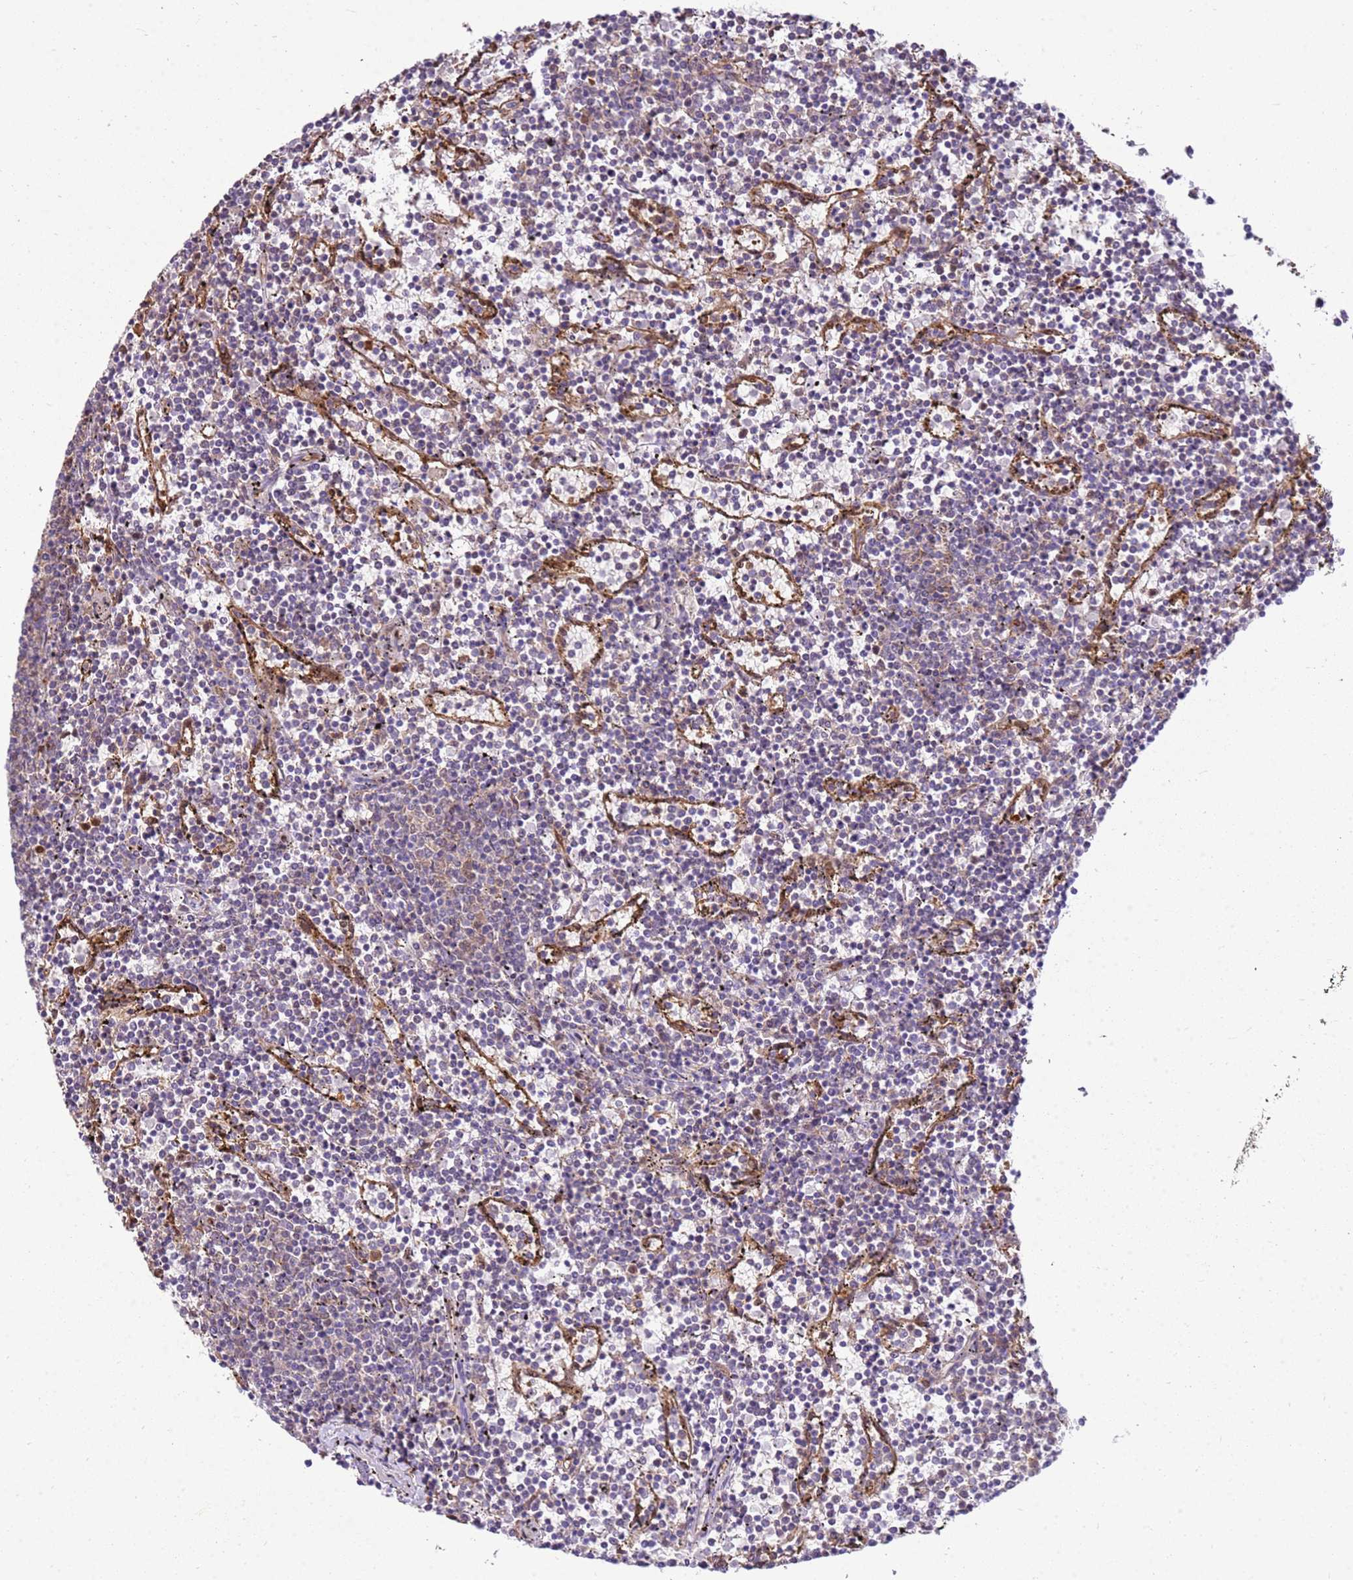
{"staining": {"intensity": "negative", "quantity": "none", "location": "none"}, "tissue": "lymphoma", "cell_type": "Tumor cells", "image_type": "cancer", "snomed": [{"axis": "morphology", "description": "Malignant lymphoma, non-Hodgkin's type, Low grade"}, {"axis": "topography", "description": "Spleen"}], "caption": "Protein analysis of low-grade malignant lymphoma, non-Hodgkin's type demonstrates no significant expression in tumor cells.", "gene": "YWHAE", "patient": {"sex": "female", "age": 50}}